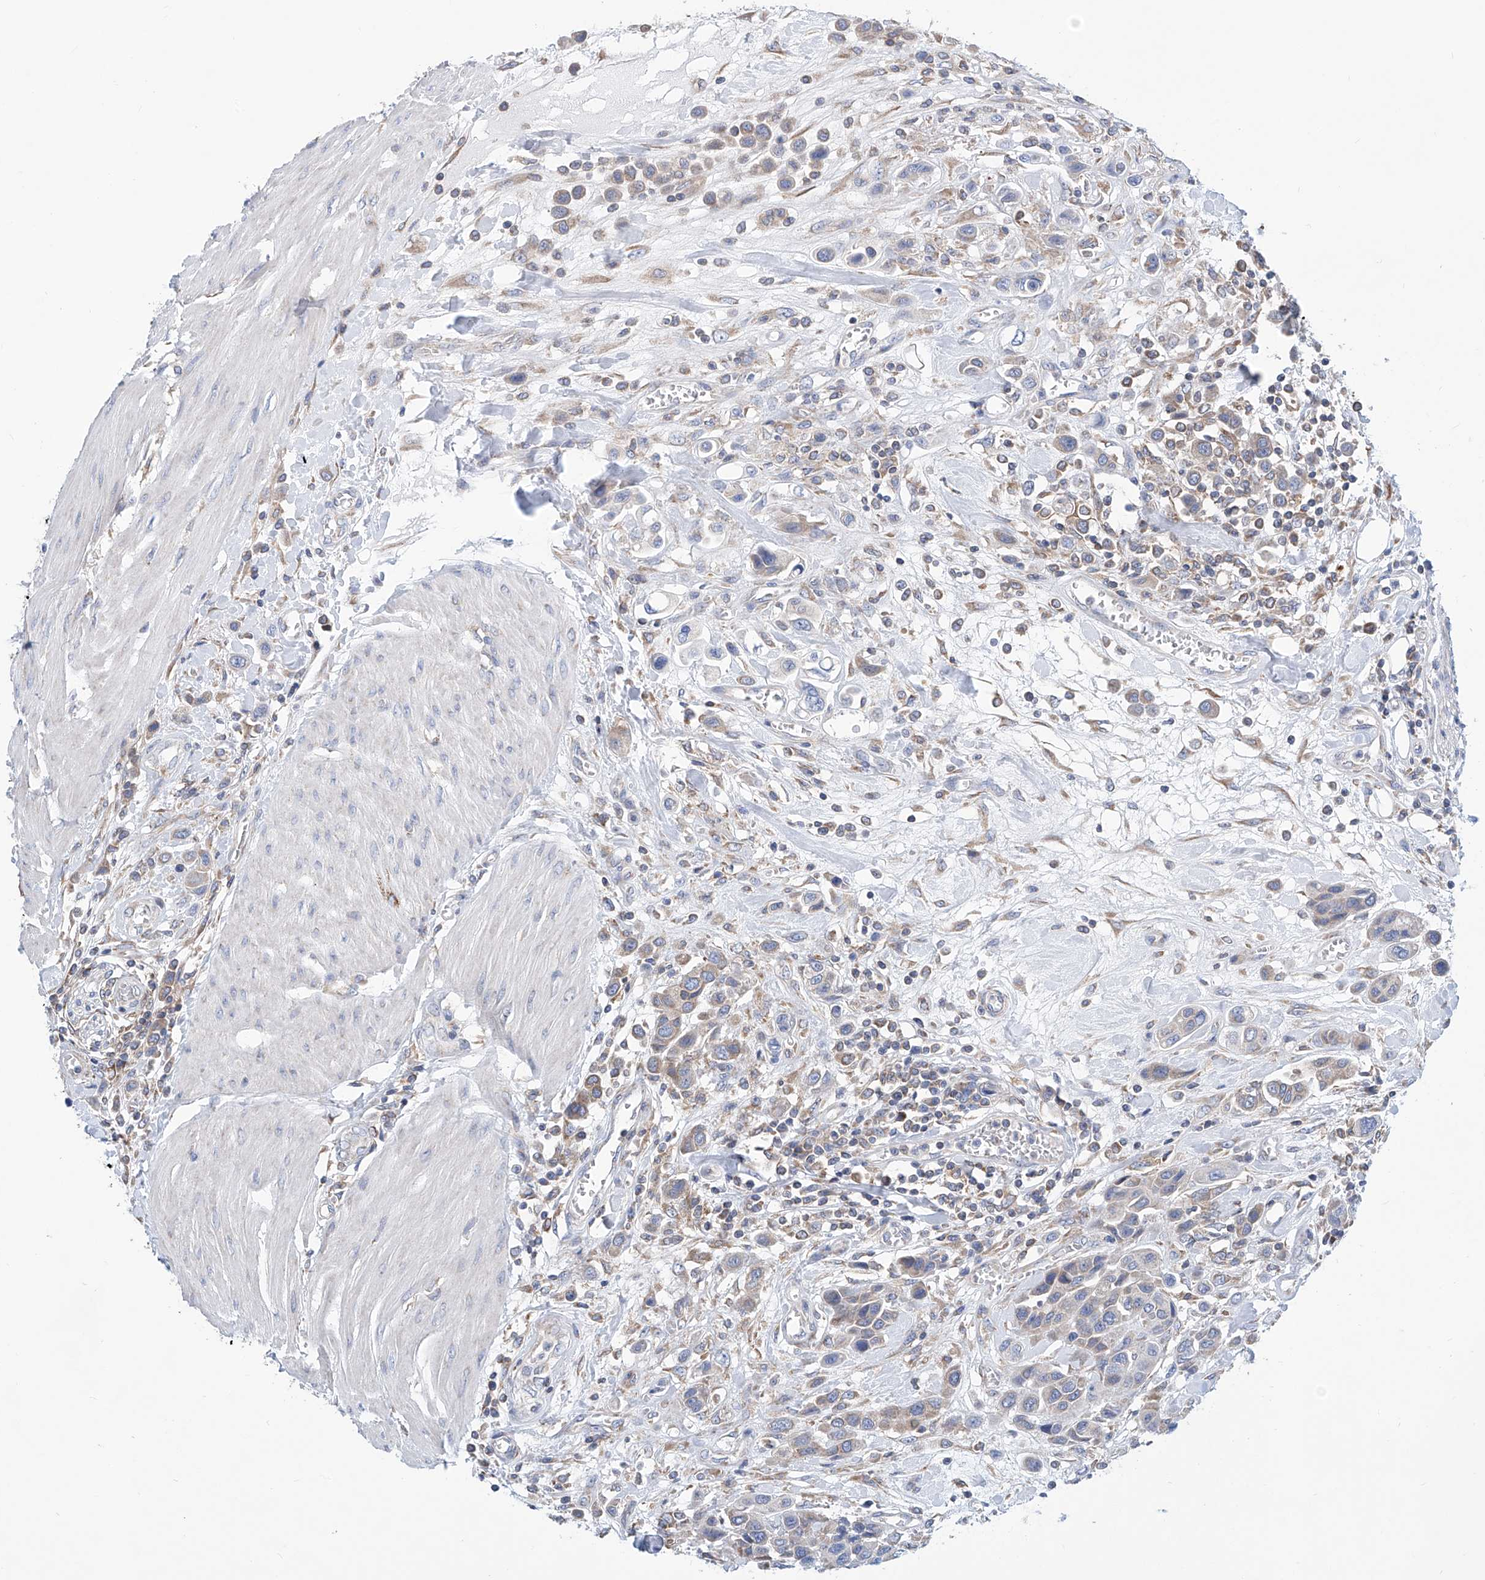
{"staining": {"intensity": "weak", "quantity": "25%-75%", "location": "cytoplasmic/membranous"}, "tissue": "urothelial cancer", "cell_type": "Tumor cells", "image_type": "cancer", "snomed": [{"axis": "morphology", "description": "Urothelial carcinoma, High grade"}, {"axis": "topography", "description": "Urinary bladder"}], "caption": "Immunohistochemistry (IHC) histopathology image of human high-grade urothelial carcinoma stained for a protein (brown), which demonstrates low levels of weak cytoplasmic/membranous expression in approximately 25%-75% of tumor cells.", "gene": "MAD2L1", "patient": {"sex": "male", "age": 50}}